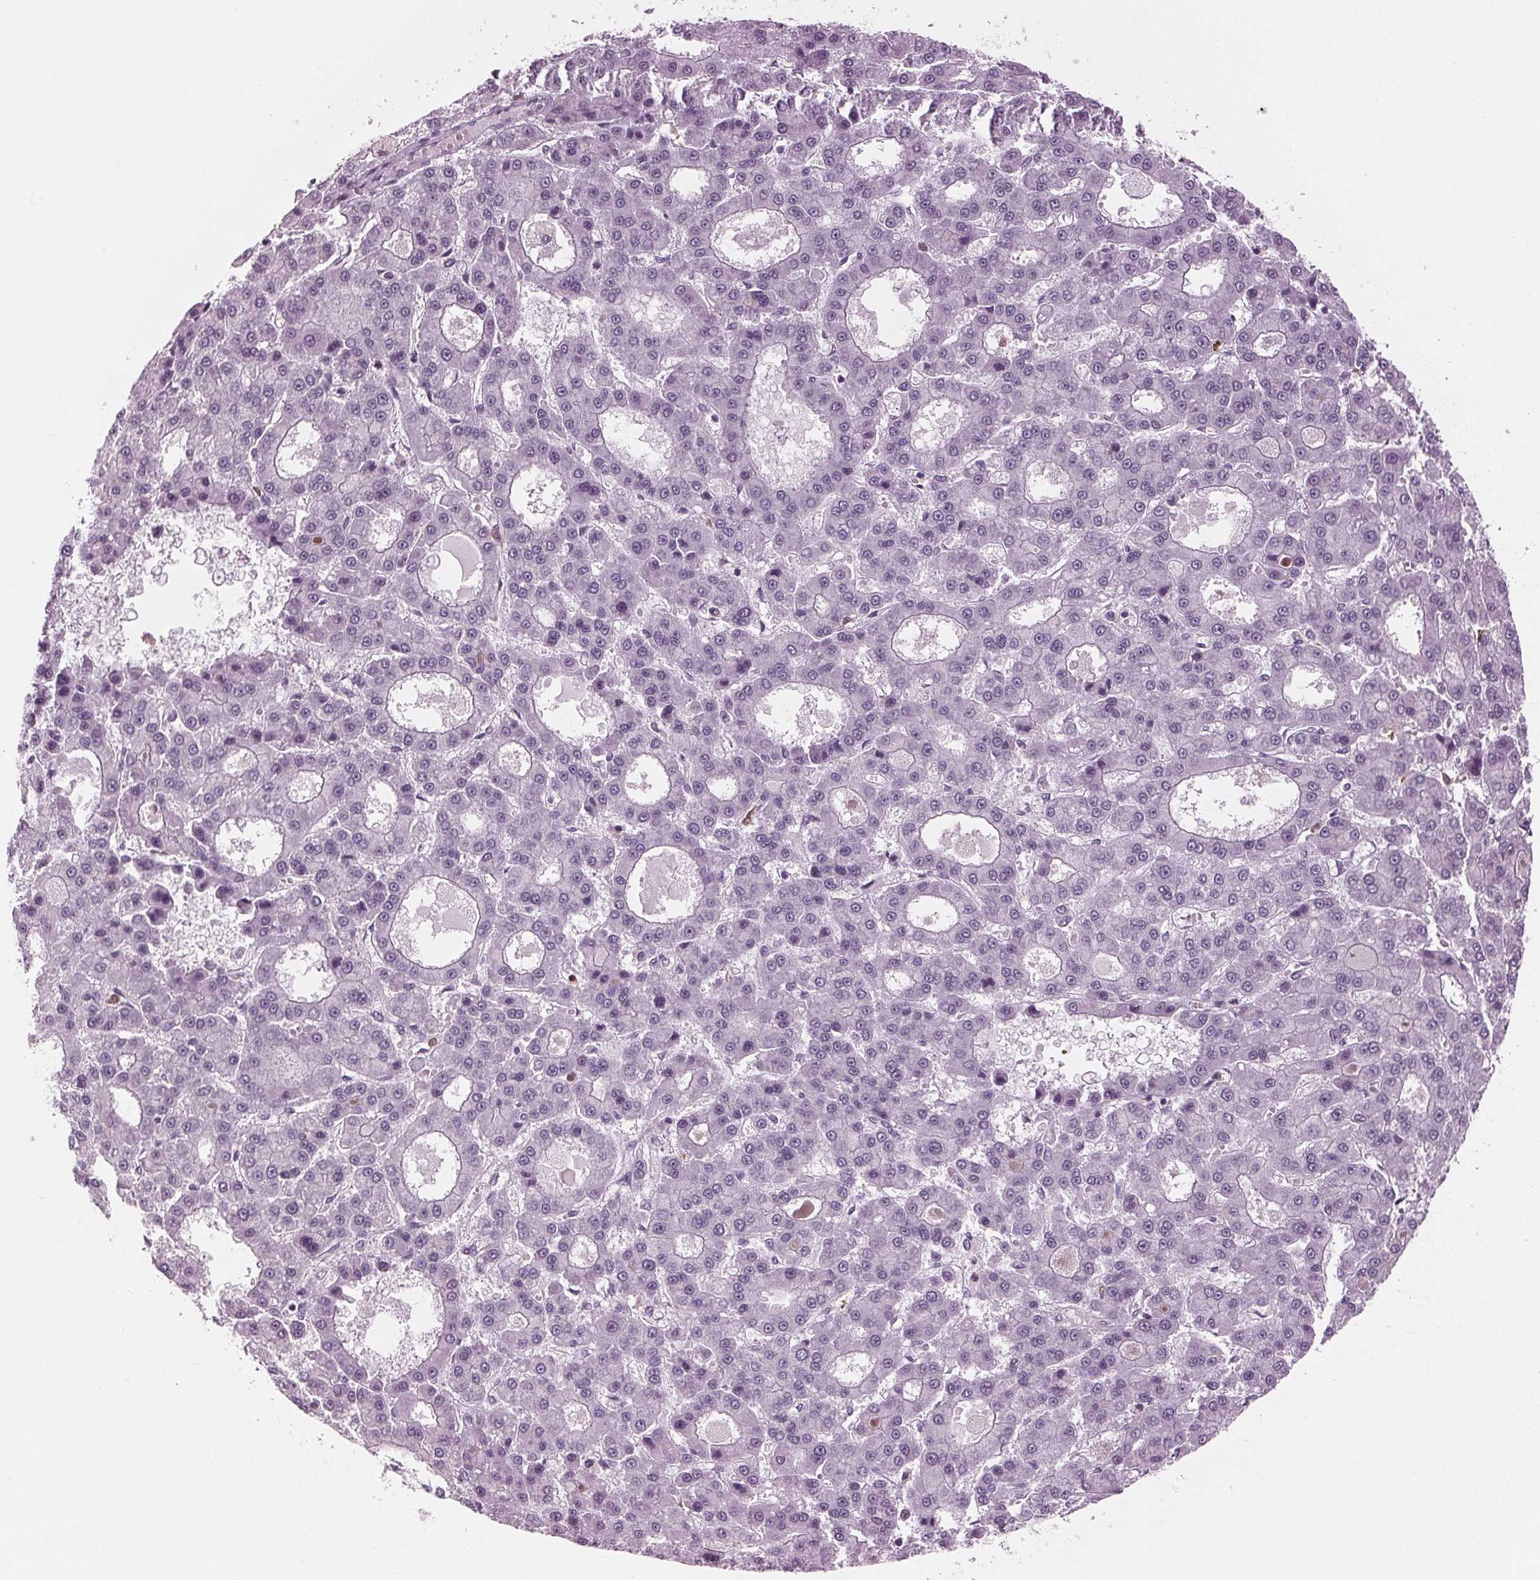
{"staining": {"intensity": "negative", "quantity": "none", "location": "none"}, "tissue": "liver cancer", "cell_type": "Tumor cells", "image_type": "cancer", "snomed": [{"axis": "morphology", "description": "Carcinoma, Hepatocellular, NOS"}, {"axis": "topography", "description": "Liver"}], "caption": "This is a micrograph of immunohistochemistry staining of liver hepatocellular carcinoma, which shows no positivity in tumor cells.", "gene": "BTLA", "patient": {"sex": "male", "age": 70}}